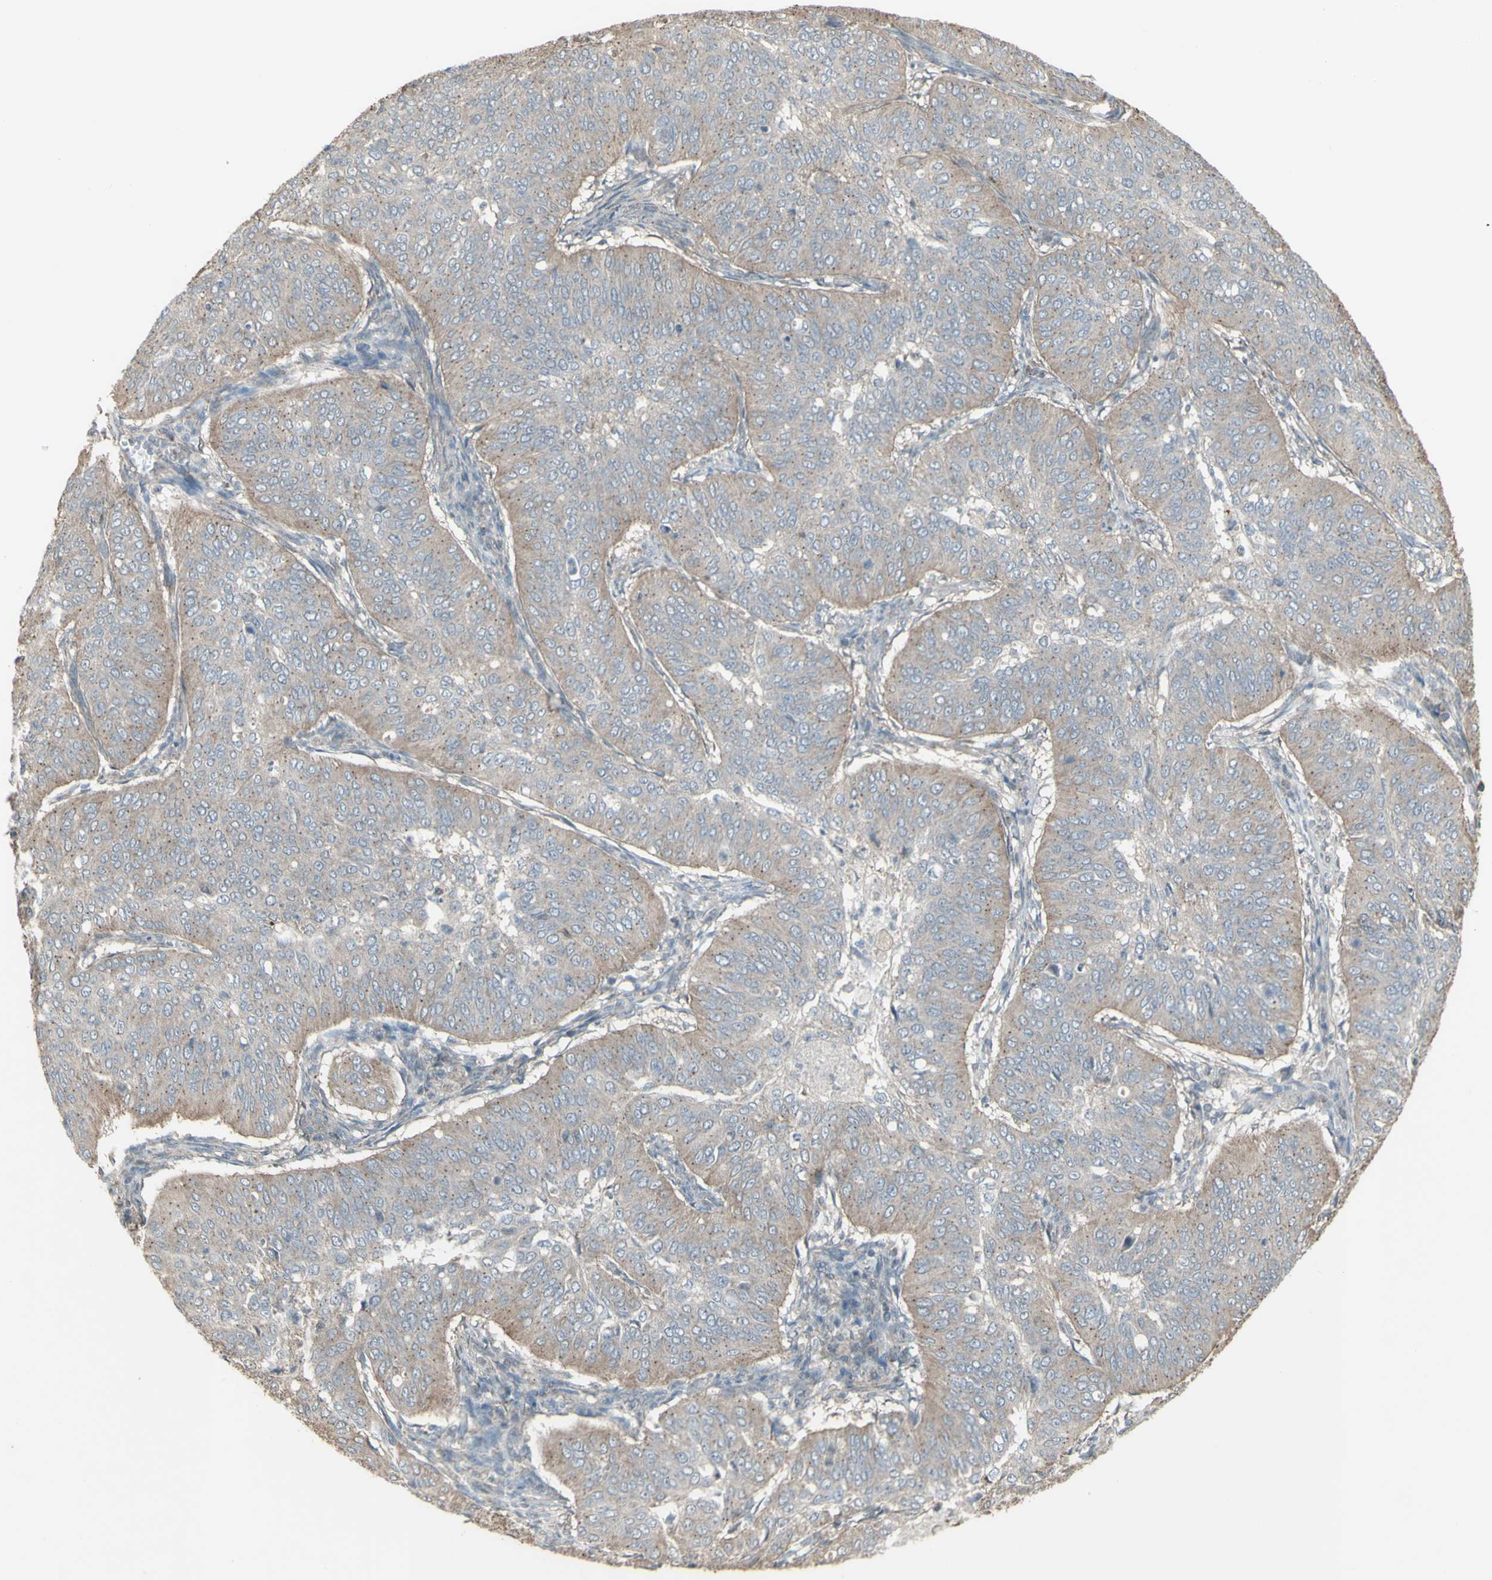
{"staining": {"intensity": "weak", "quantity": "25%-75%", "location": "cytoplasmic/membranous"}, "tissue": "cervical cancer", "cell_type": "Tumor cells", "image_type": "cancer", "snomed": [{"axis": "morphology", "description": "Normal tissue, NOS"}, {"axis": "morphology", "description": "Squamous cell carcinoma, NOS"}, {"axis": "topography", "description": "Cervix"}], "caption": "Immunohistochemical staining of human cervical cancer (squamous cell carcinoma) shows low levels of weak cytoplasmic/membranous expression in about 25%-75% of tumor cells.", "gene": "FXYD3", "patient": {"sex": "female", "age": 39}}